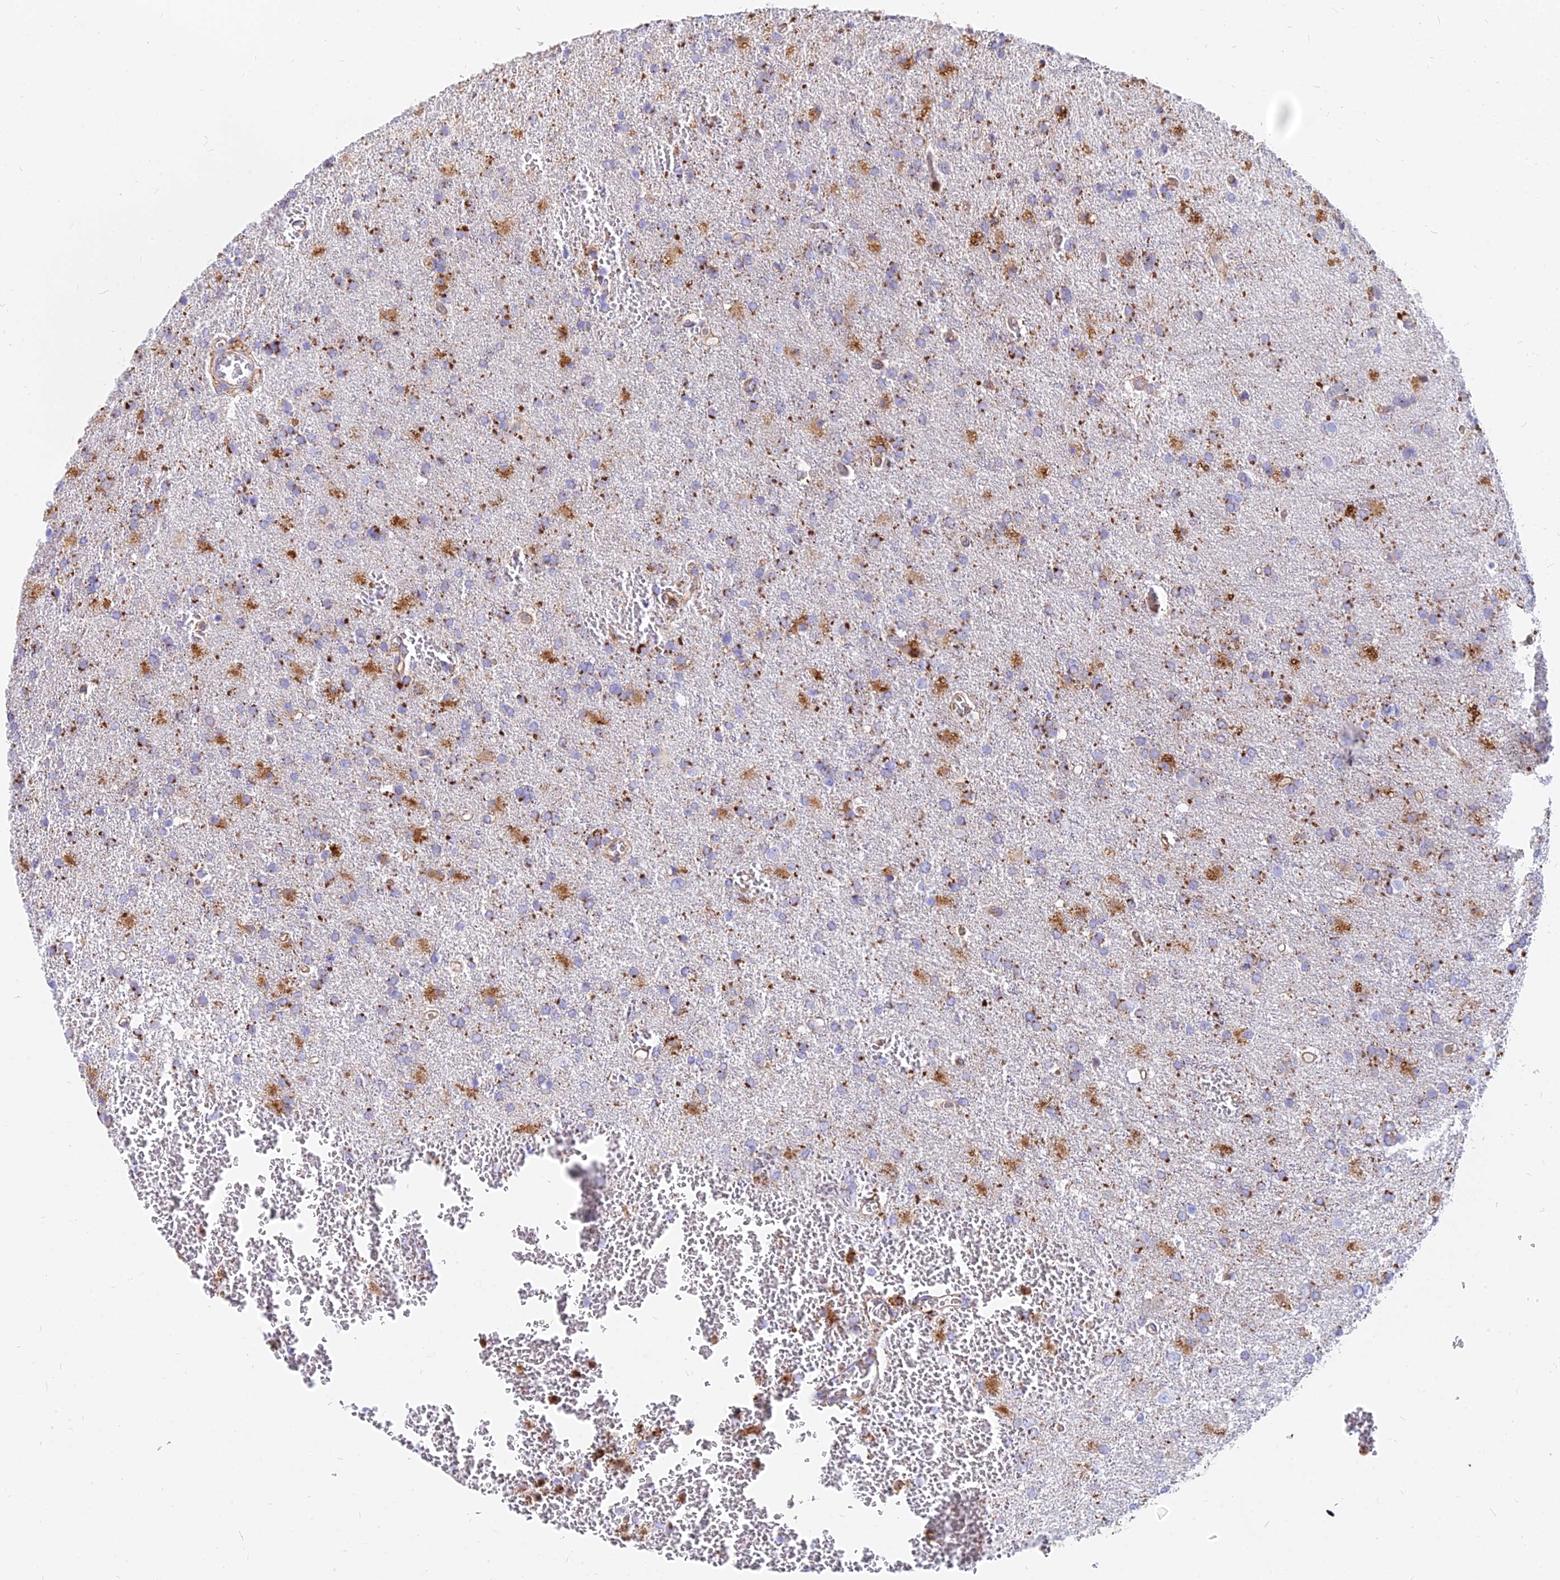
{"staining": {"intensity": "moderate", "quantity": "<25%", "location": "cytoplasmic/membranous"}, "tissue": "glioma", "cell_type": "Tumor cells", "image_type": "cancer", "snomed": [{"axis": "morphology", "description": "Glioma, malignant, High grade"}, {"axis": "topography", "description": "Brain"}], "caption": "The photomicrograph demonstrates immunohistochemical staining of glioma. There is moderate cytoplasmic/membranous positivity is seen in approximately <25% of tumor cells.", "gene": "AGTRAP", "patient": {"sex": "female", "age": 74}}